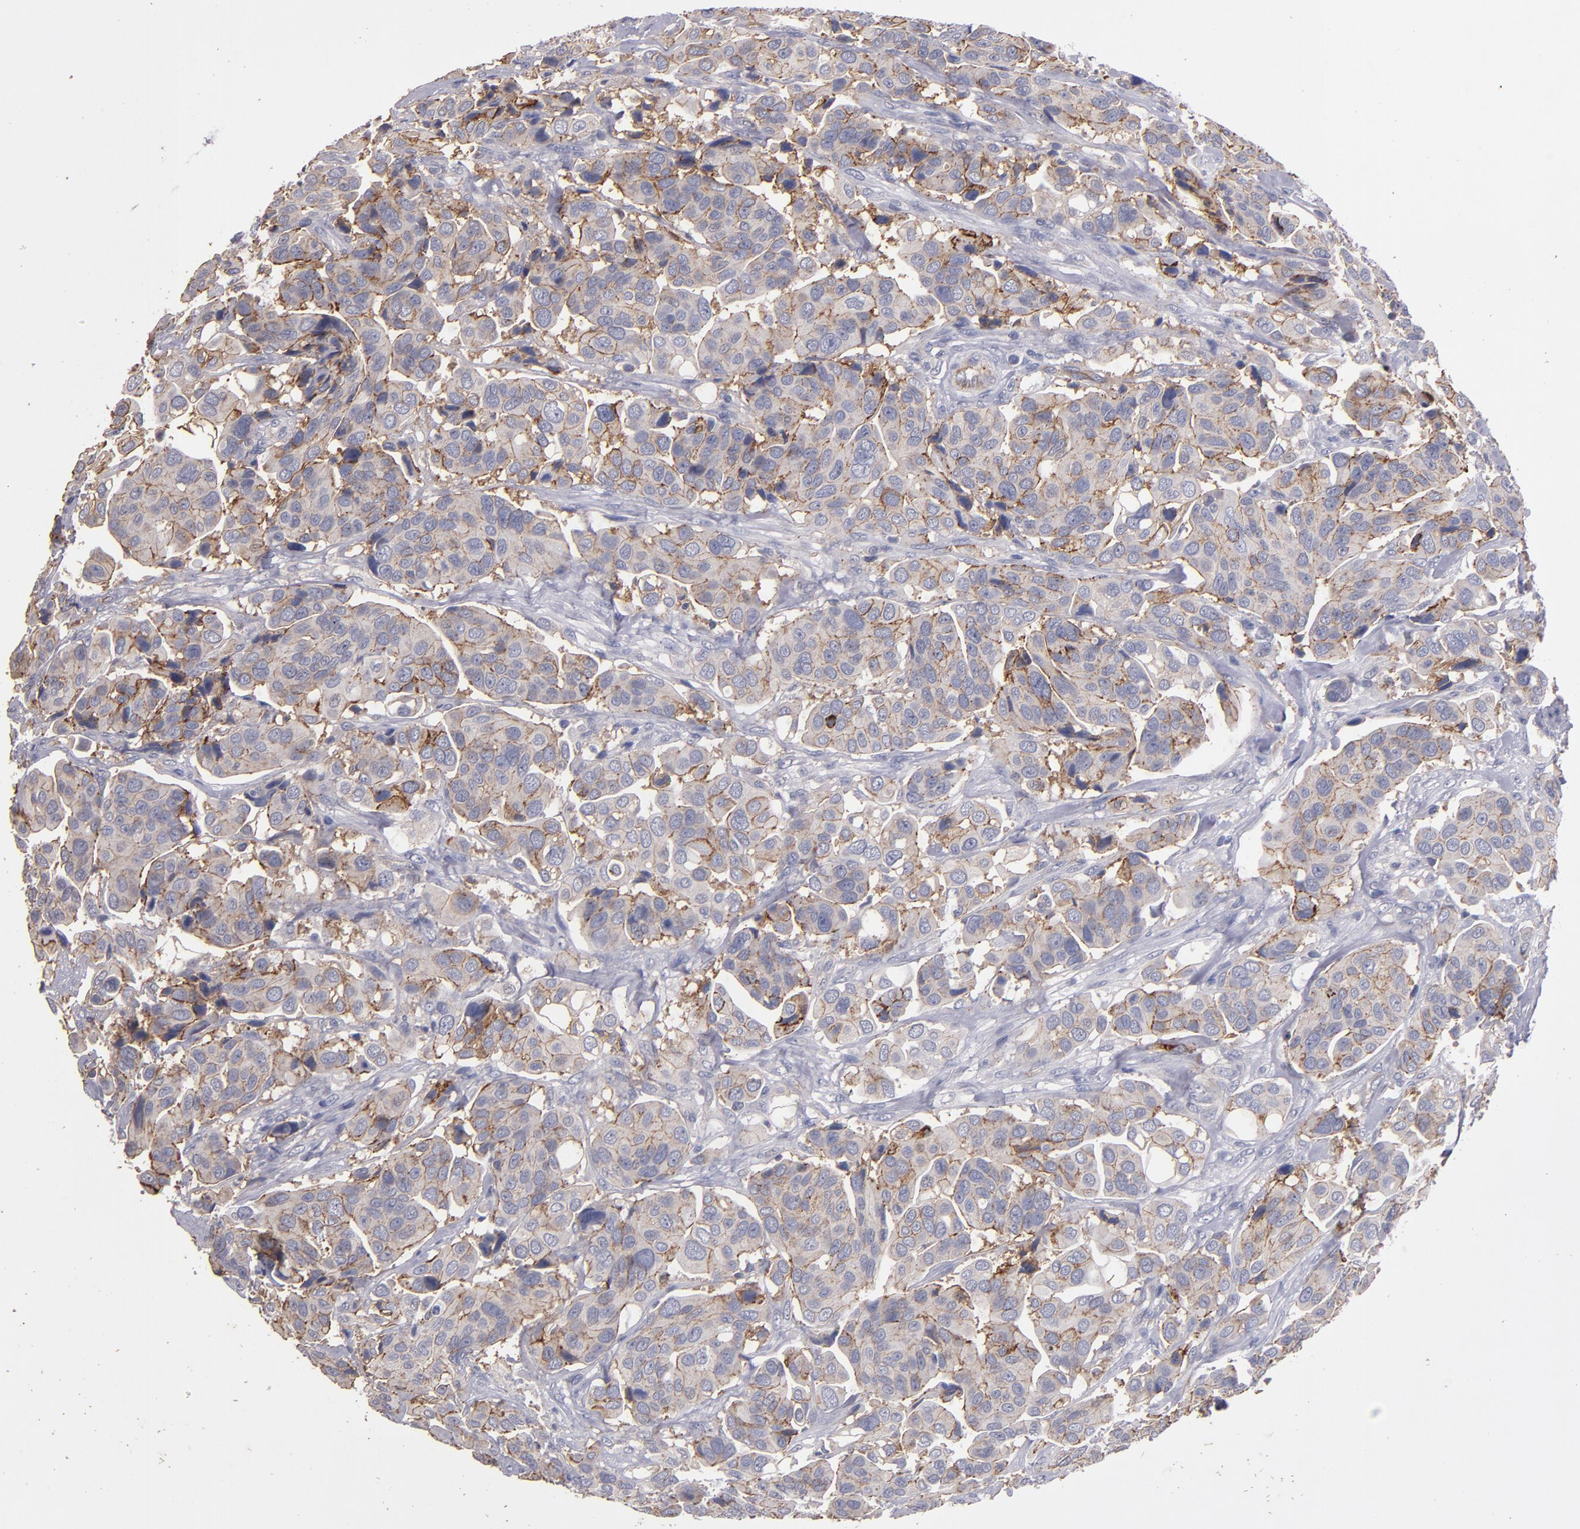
{"staining": {"intensity": "moderate", "quantity": "25%-75%", "location": "cytoplasmic/membranous"}, "tissue": "urothelial cancer", "cell_type": "Tumor cells", "image_type": "cancer", "snomed": [{"axis": "morphology", "description": "Adenocarcinoma, NOS"}, {"axis": "topography", "description": "Urinary bladder"}], "caption": "Protein expression analysis of adenocarcinoma reveals moderate cytoplasmic/membranous staining in about 25%-75% of tumor cells.", "gene": "CLDN5", "patient": {"sex": "male", "age": 61}}